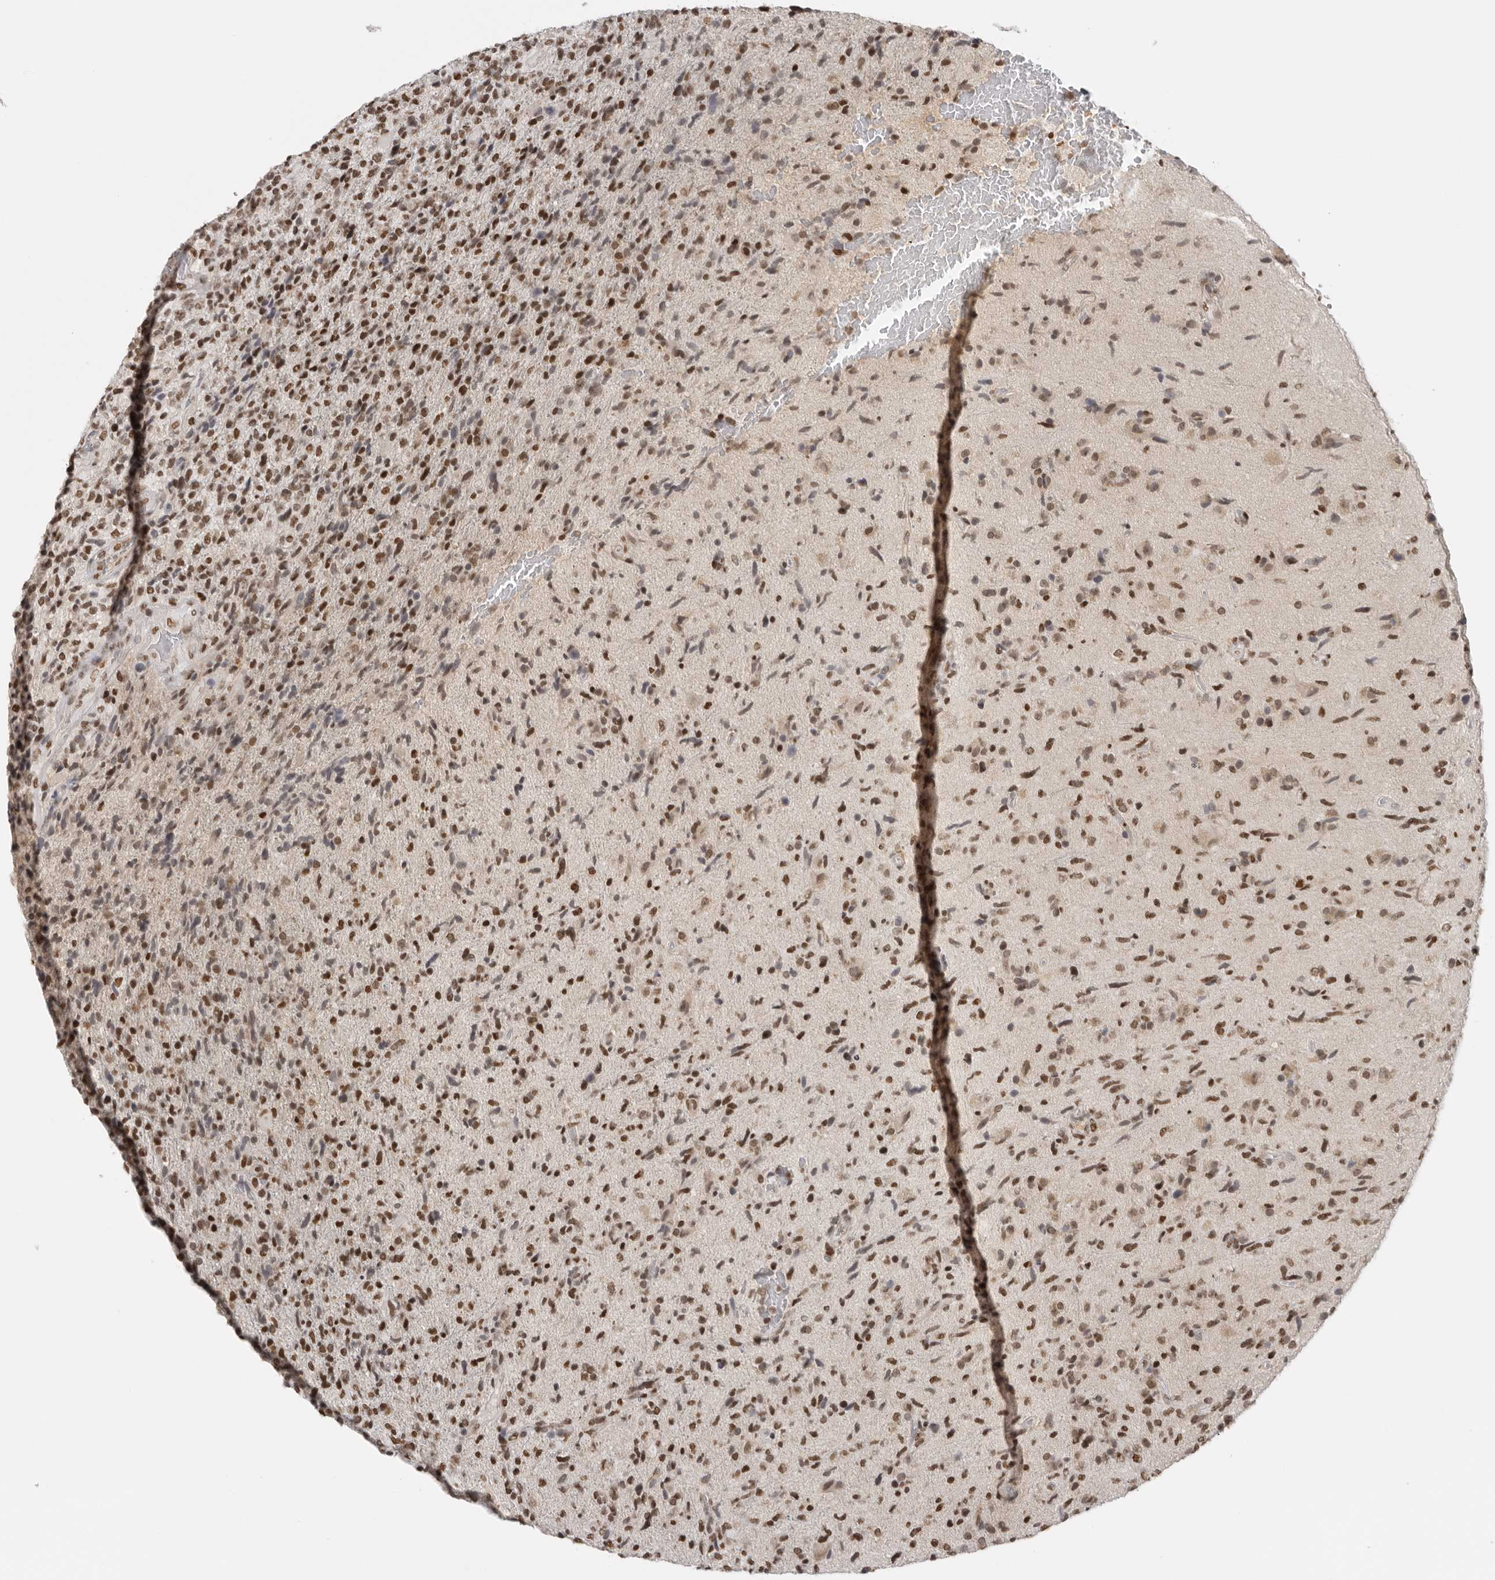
{"staining": {"intensity": "moderate", "quantity": ">75%", "location": "nuclear"}, "tissue": "glioma", "cell_type": "Tumor cells", "image_type": "cancer", "snomed": [{"axis": "morphology", "description": "Glioma, malignant, High grade"}, {"axis": "topography", "description": "Brain"}], "caption": "Moderate nuclear protein staining is seen in about >75% of tumor cells in malignant glioma (high-grade).", "gene": "RPA2", "patient": {"sex": "male", "age": 72}}